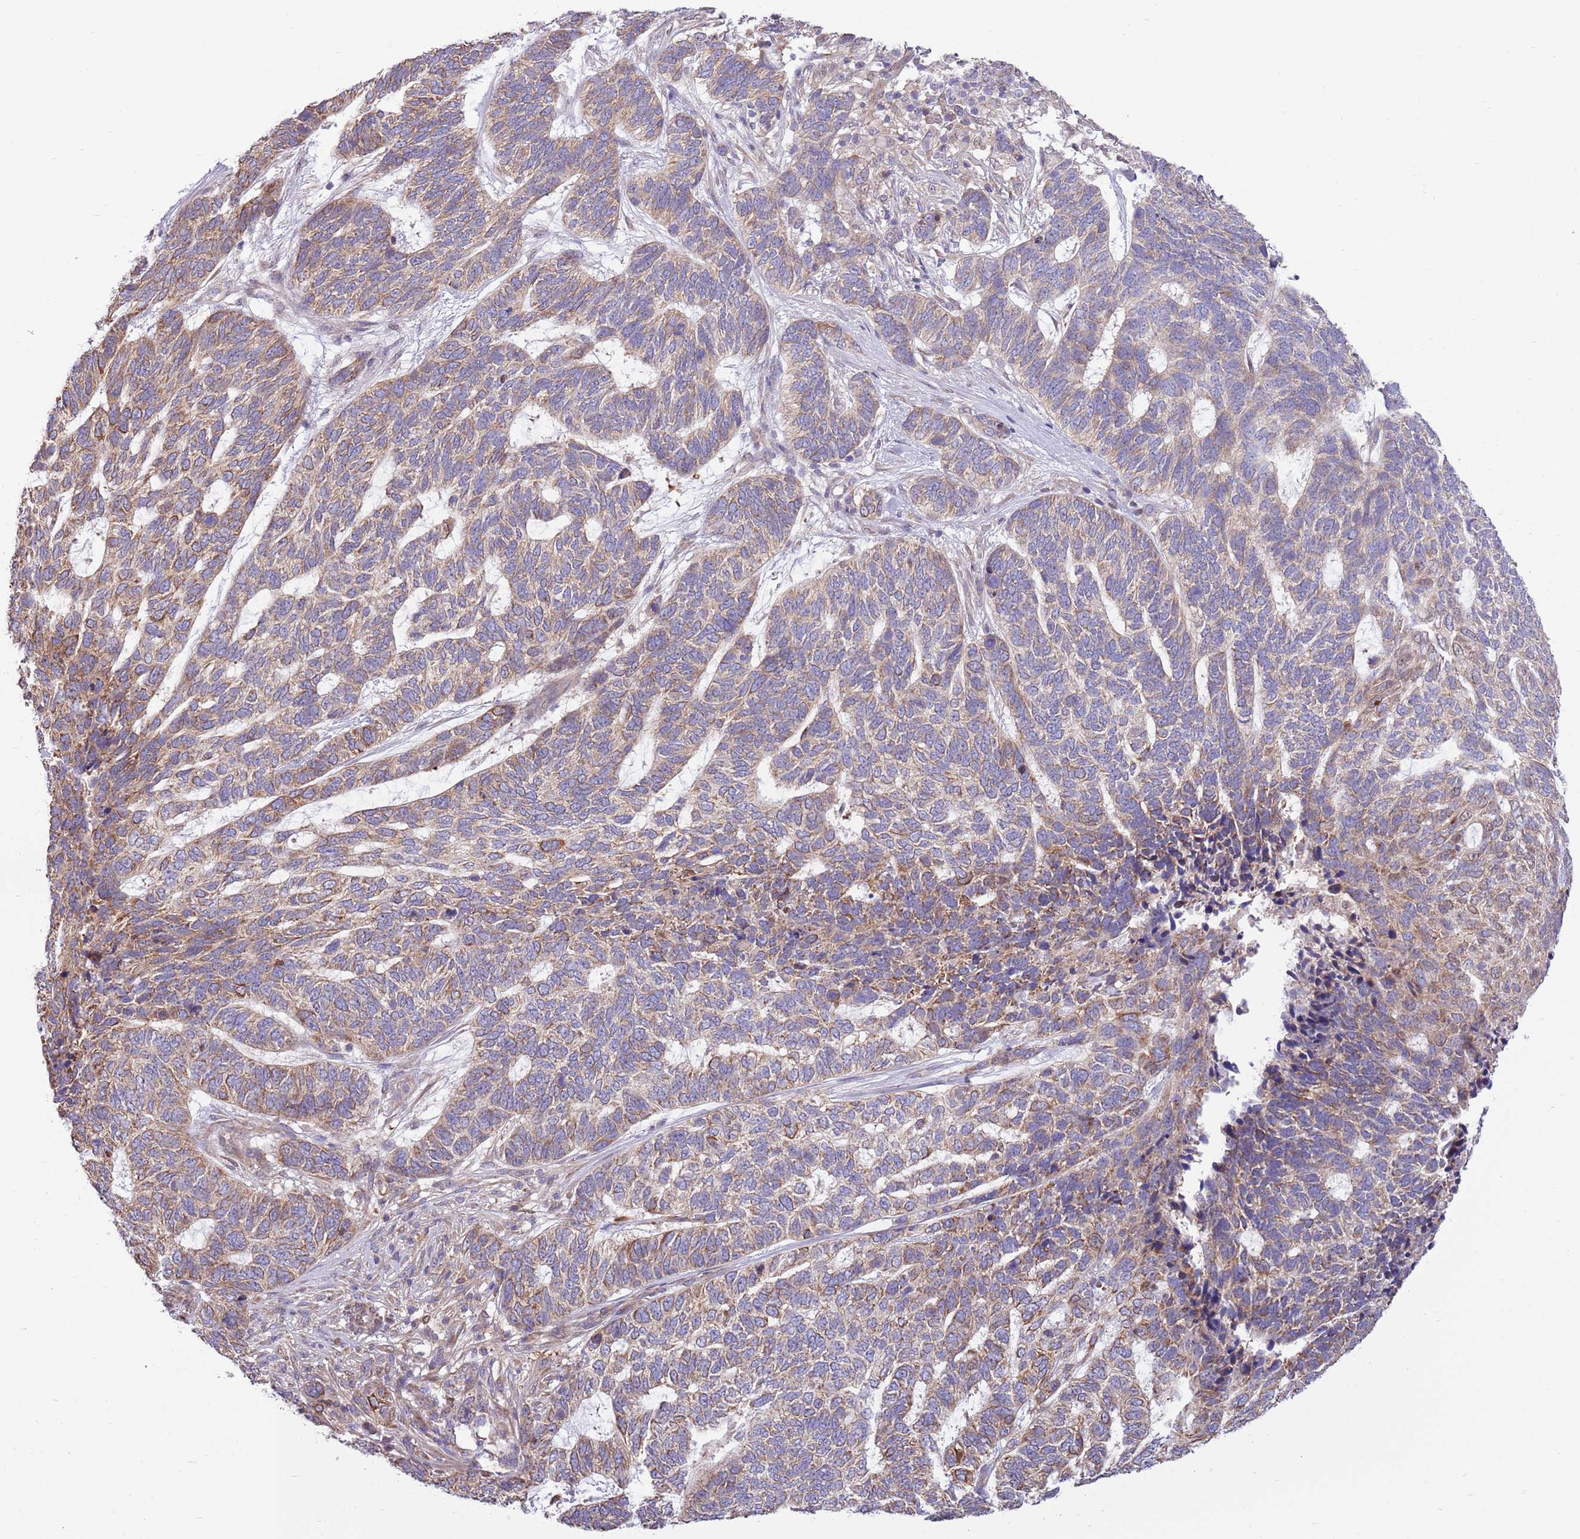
{"staining": {"intensity": "moderate", "quantity": ">75%", "location": "cytoplasmic/membranous"}, "tissue": "skin cancer", "cell_type": "Tumor cells", "image_type": "cancer", "snomed": [{"axis": "morphology", "description": "Basal cell carcinoma"}, {"axis": "topography", "description": "Skin"}], "caption": "Skin cancer stained with DAB (3,3'-diaminobenzidine) IHC exhibits medium levels of moderate cytoplasmic/membranous staining in about >75% of tumor cells.", "gene": "ARL2BP", "patient": {"sex": "female", "age": 65}}